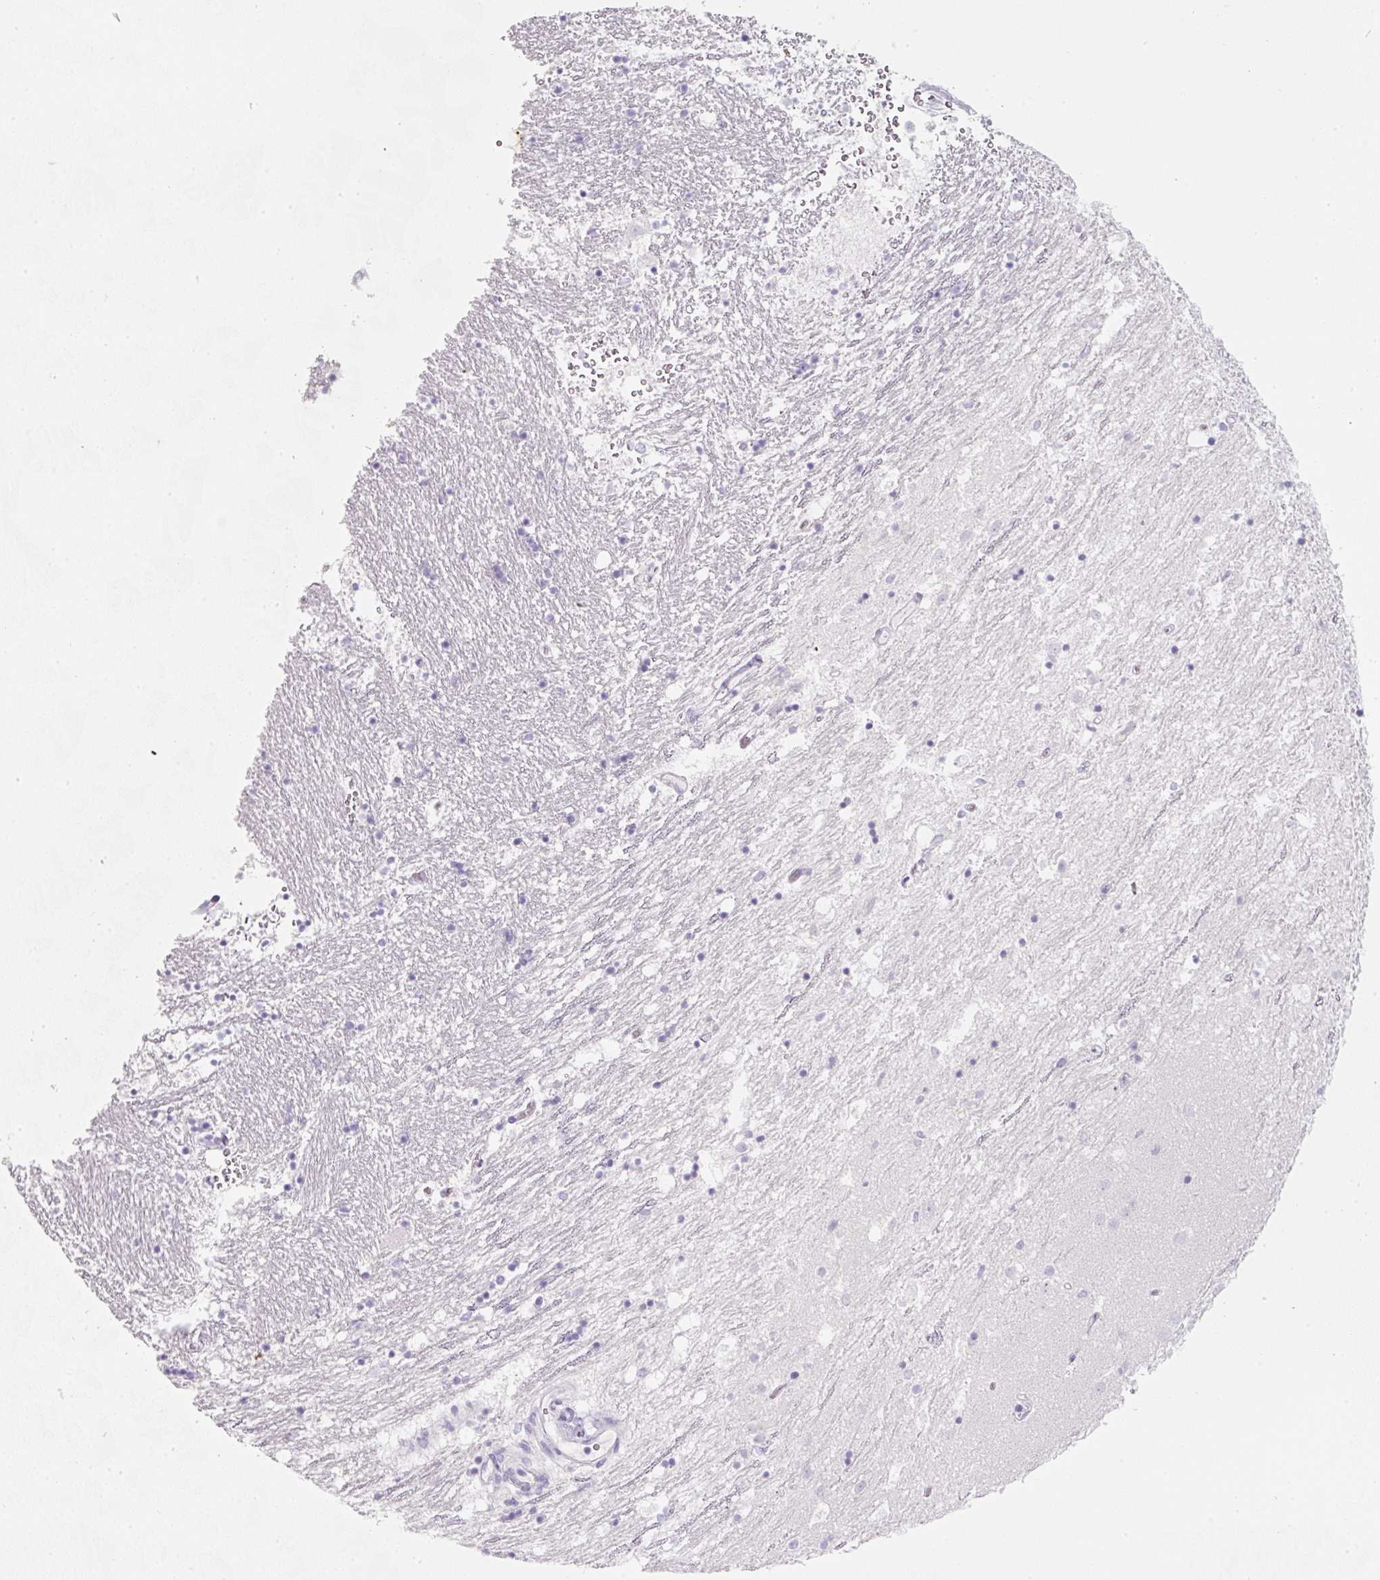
{"staining": {"intensity": "negative", "quantity": "none", "location": "none"}, "tissue": "caudate", "cell_type": "Glial cells", "image_type": "normal", "snomed": [{"axis": "morphology", "description": "Normal tissue, NOS"}, {"axis": "topography", "description": "Lateral ventricle wall"}], "caption": "This is an immunohistochemistry (IHC) micrograph of benign caudate. There is no positivity in glial cells.", "gene": "SLC2A2", "patient": {"sex": "male", "age": 58}}